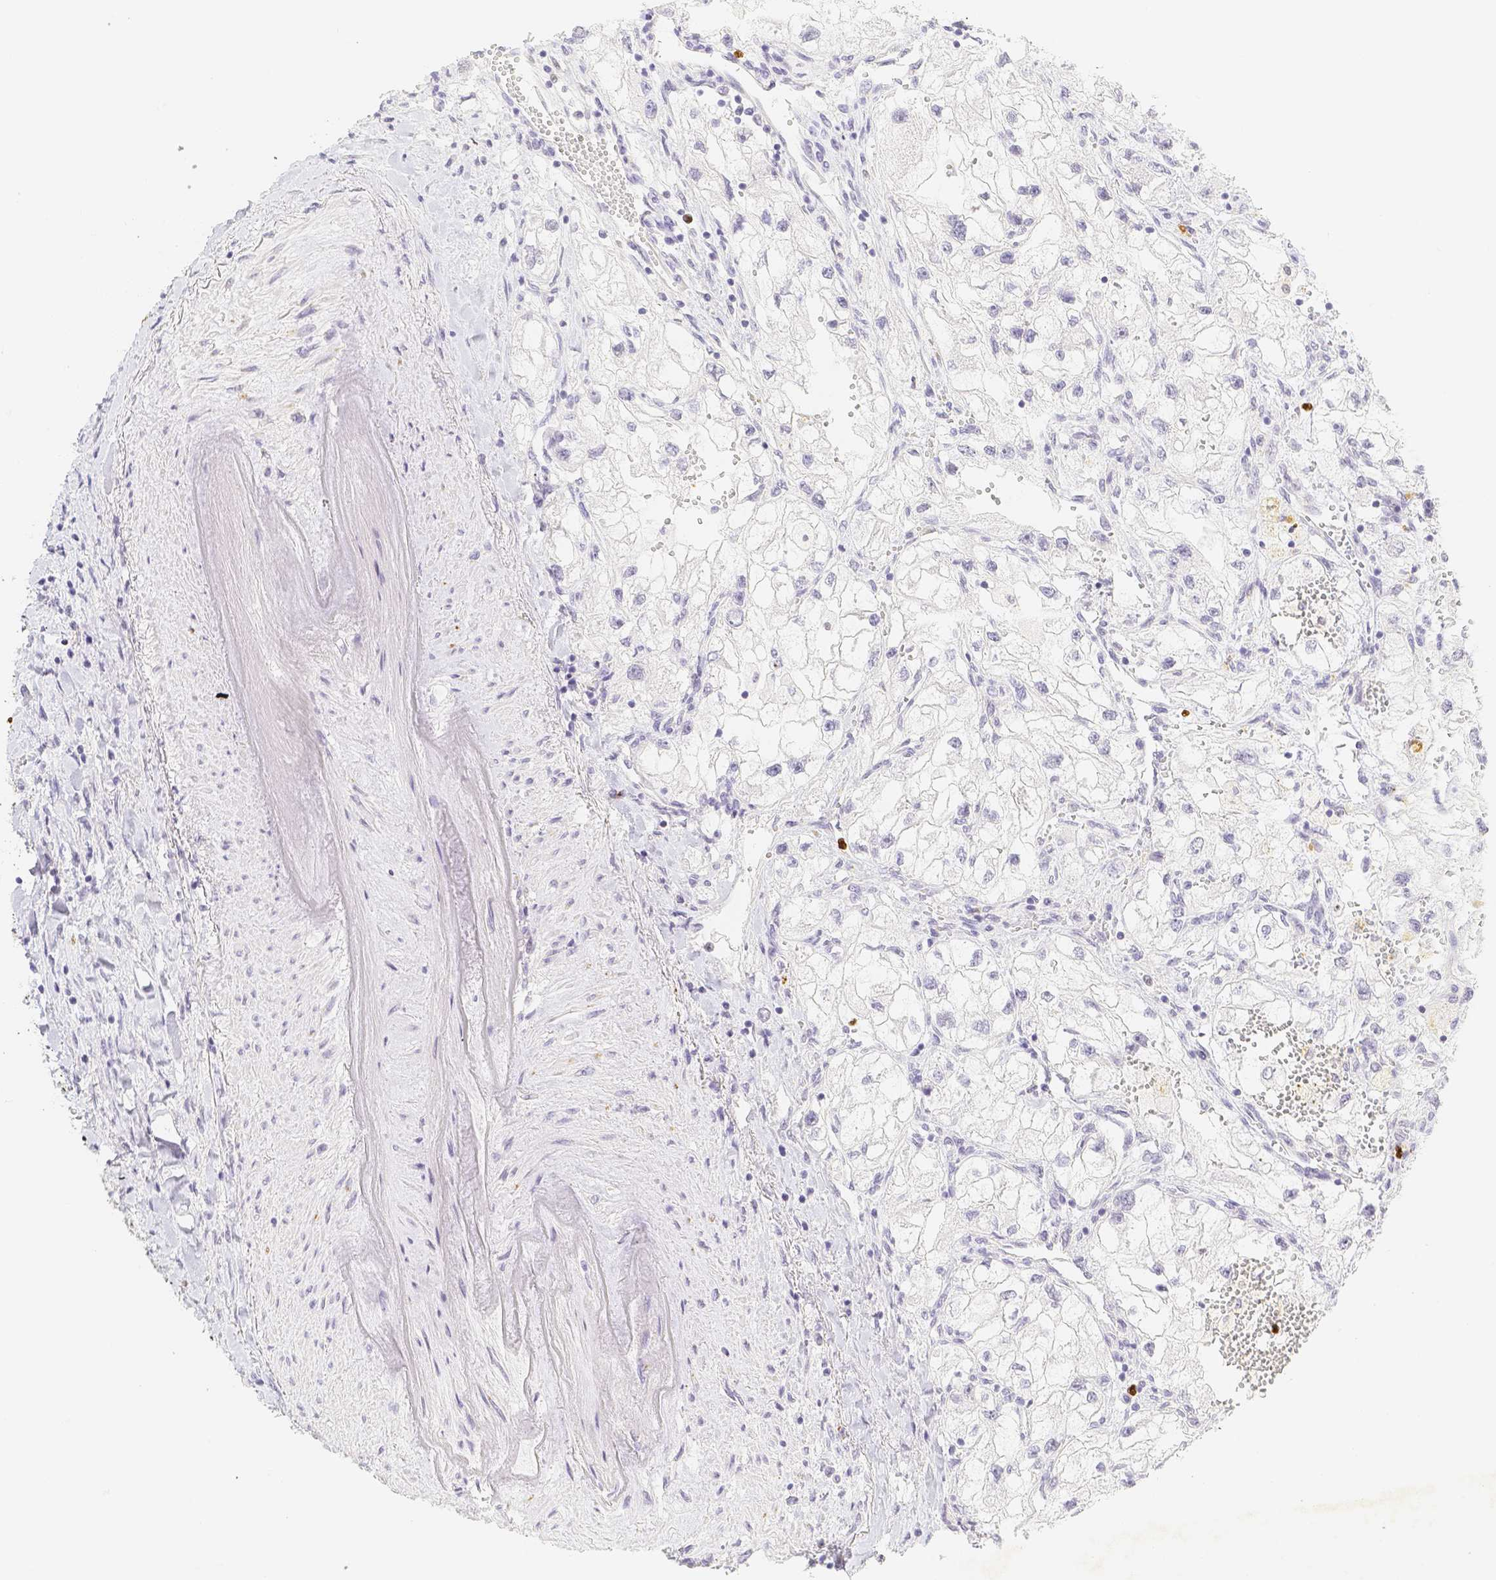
{"staining": {"intensity": "negative", "quantity": "none", "location": "none"}, "tissue": "renal cancer", "cell_type": "Tumor cells", "image_type": "cancer", "snomed": [{"axis": "morphology", "description": "Adenocarcinoma, NOS"}, {"axis": "topography", "description": "Kidney"}], "caption": "Renal adenocarcinoma stained for a protein using immunohistochemistry exhibits no positivity tumor cells.", "gene": "PADI4", "patient": {"sex": "female", "age": 70}}